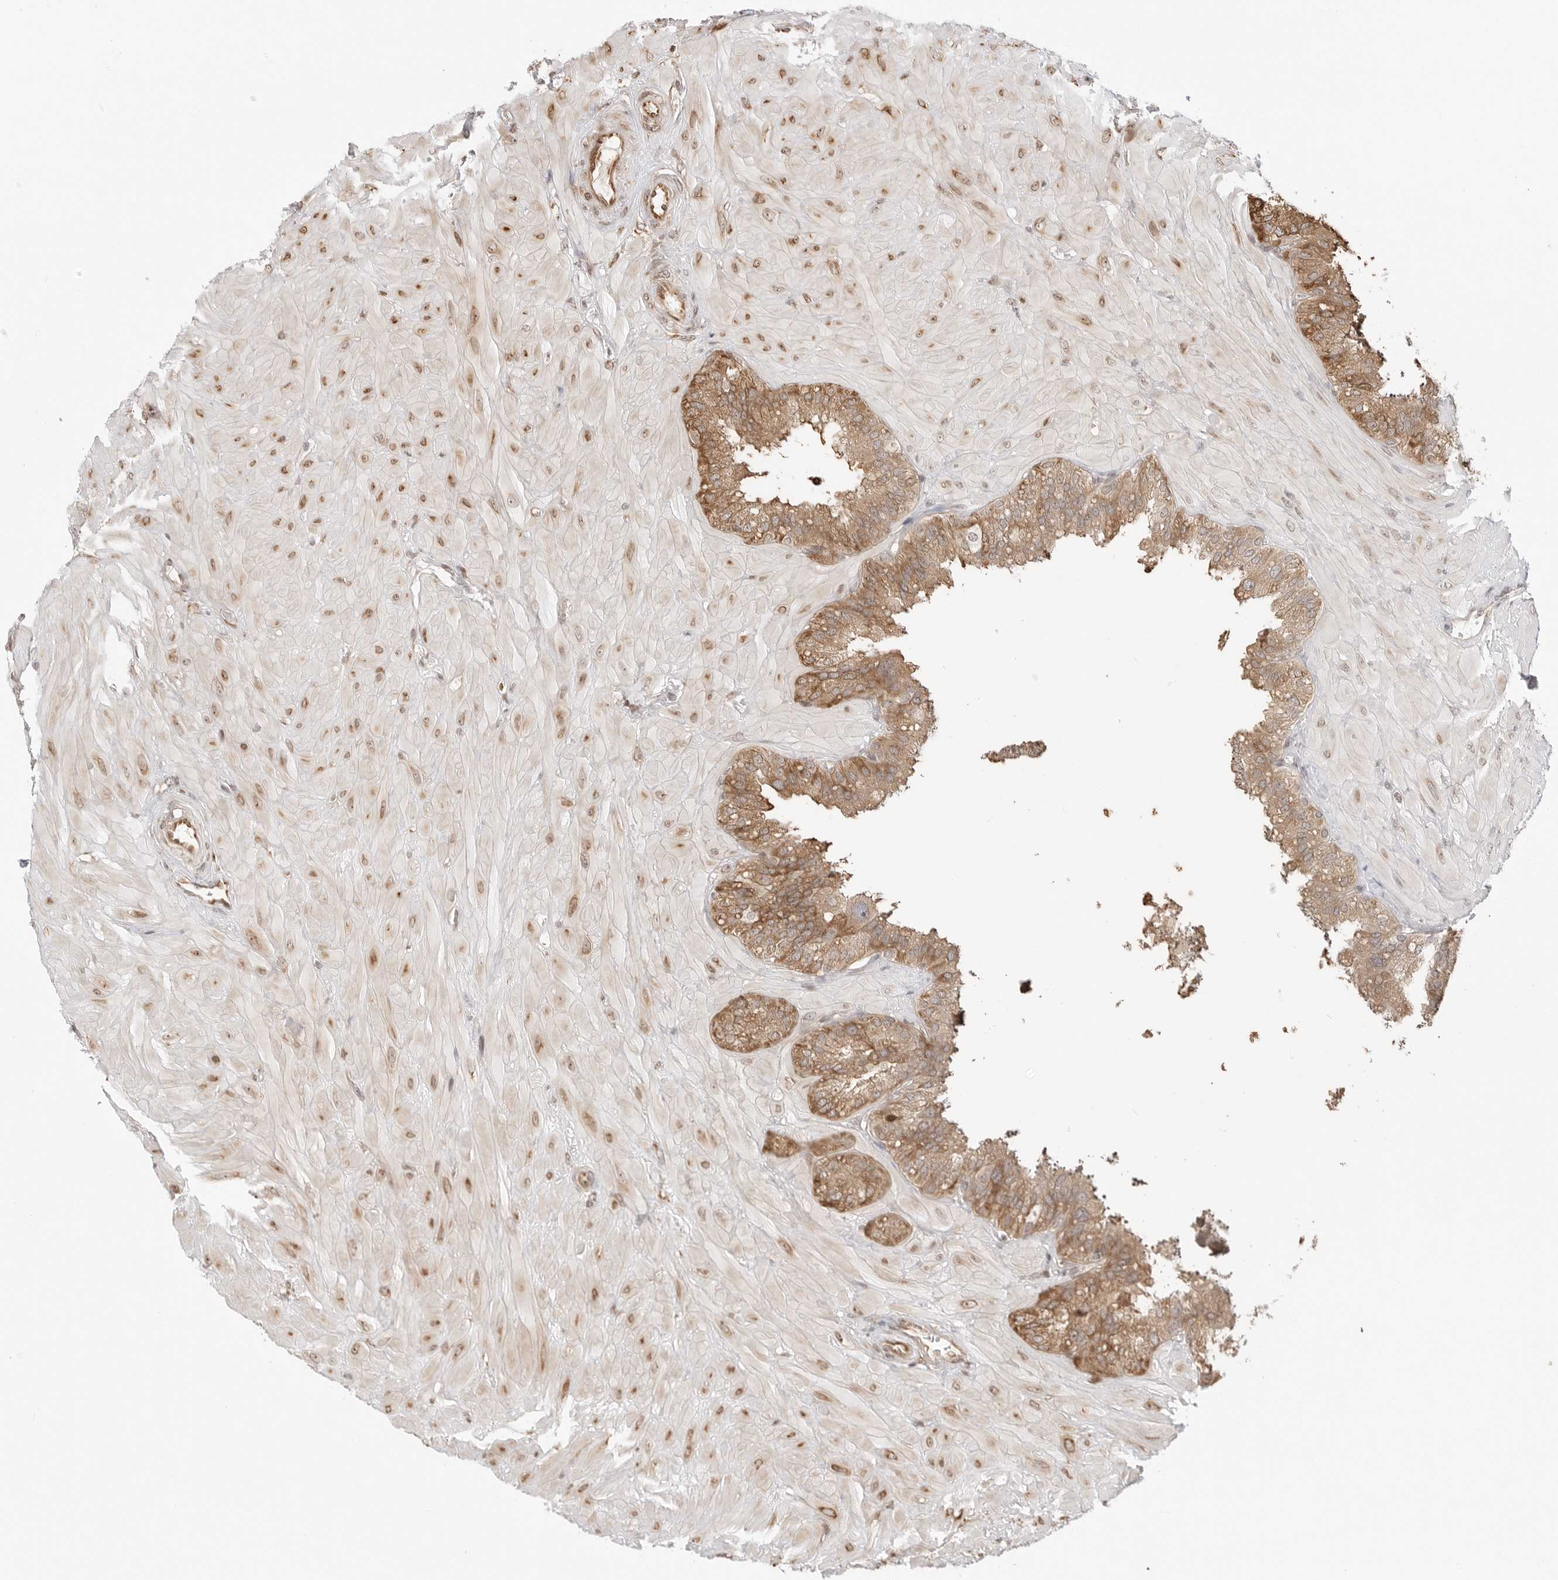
{"staining": {"intensity": "moderate", "quantity": ">75%", "location": "cytoplasmic/membranous"}, "tissue": "seminal vesicle", "cell_type": "Glandular cells", "image_type": "normal", "snomed": [{"axis": "morphology", "description": "Normal tissue, NOS"}, {"axis": "topography", "description": "Prostate"}, {"axis": "topography", "description": "Seminal veicle"}], "caption": "Immunohistochemical staining of benign seminal vesicle shows medium levels of moderate cytoplasmic/membranous expression in approximately >75% of glandular cells.", "gene": "FKBP14", "patient": {"sex": "male", "age": 51}}